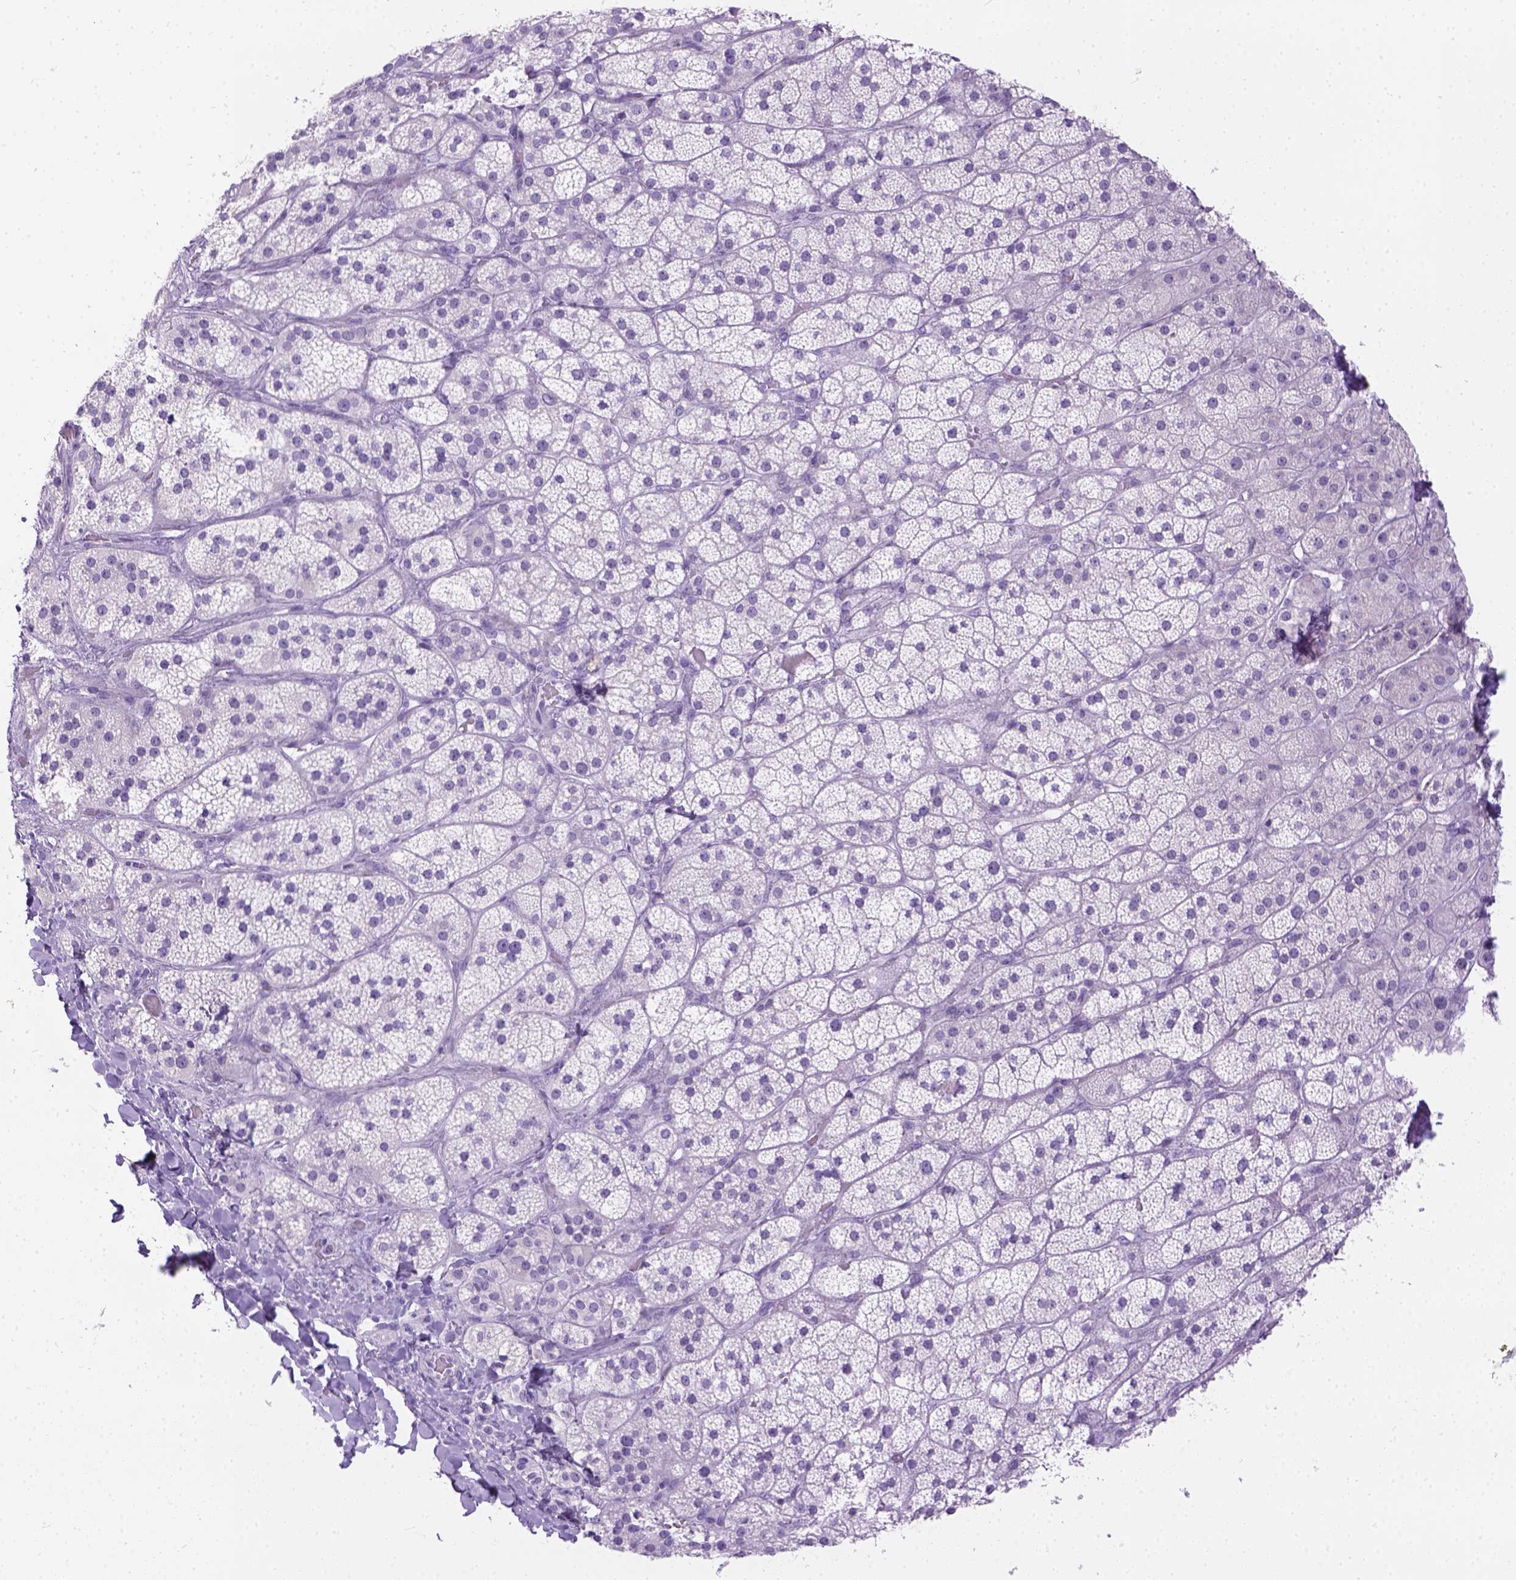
{"staining": {"intensity": "negative", "quantity": "none", "location": "none"}, "tissue": "adrenal gland", "cell_type": "Glandular cells", "image_type": "normal", "snomed": [{"axis": "morphology", "description": "Normal tissue, NOS"}, {"axis": "topography", "description": "Adrenal gland"}], "caption": "Immunohistochemistry (IHC) histopathology image of benign adrenal gland: human adrenal gland stained with DAB (3,3'-diaminobenzidine) demonstrates no significant protein expression in glandular cells. (DAB immunohistochemistry, high magnification).", "gene": "TMEM38A", "patient": {"sex": "male", "age": 57}}